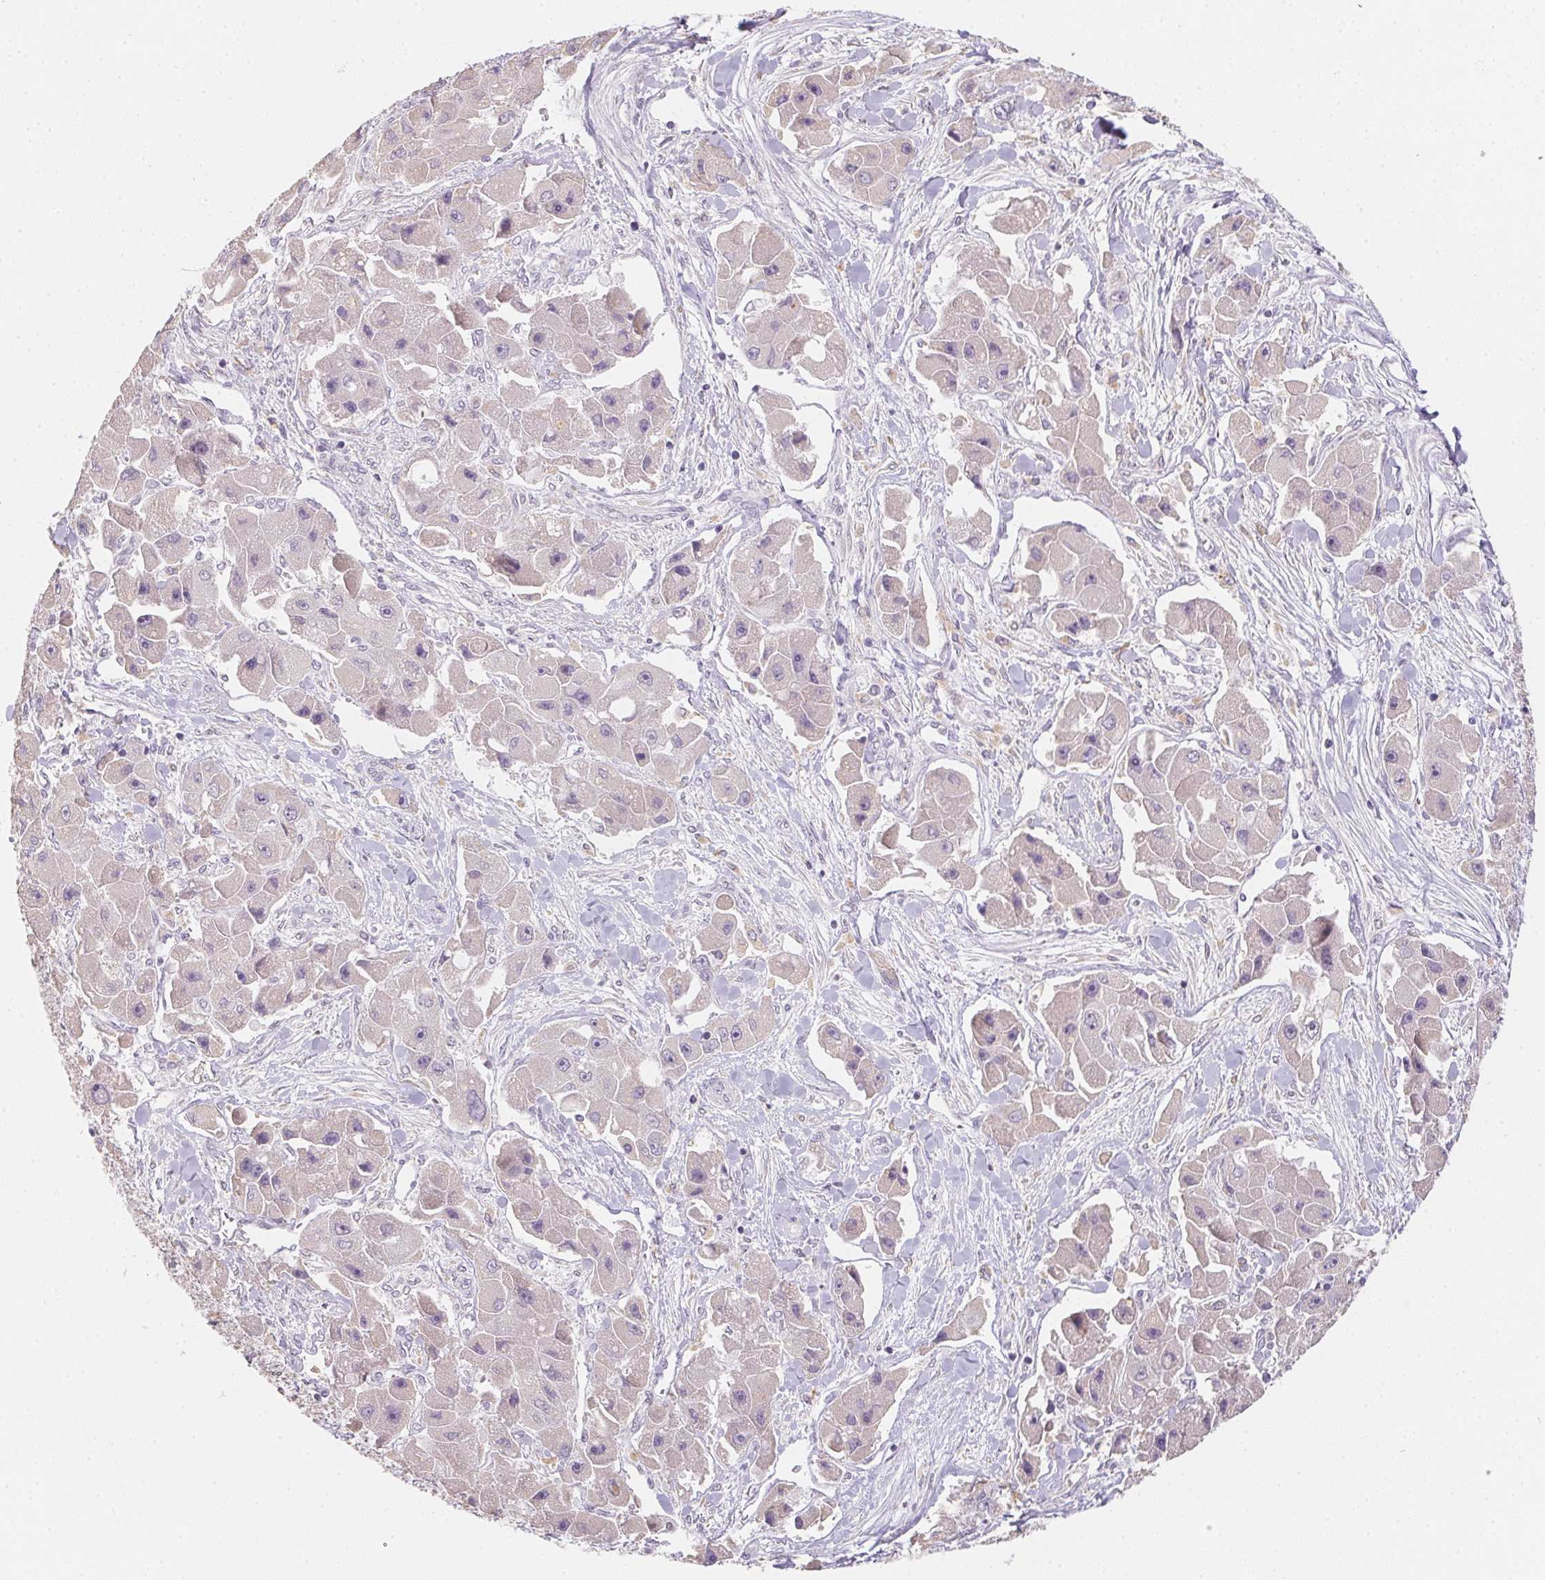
{"staining": {"intensity": "negative", "quantity": "none", "location": "none"}, "tissue": "liver cancer", "cell_type": "Tumor cells", "image_type": "cancer", "snomed": [{"axis": "morphology", "description": "Carcinoma, Hepatocellular, NOS"}, {"axis": "topography", "description": "Liver"}], "caption": "High magnification brightfield microscopy of liver hepatocellular carcinoma stained with DAB (3,3'-diaminobenzidine) (brown) and counterstained with hematoxylin (blue): tumor cells show no significant positivity.", "gene": "SLC6A18", "patient": {"sex": "male", "age": 24}}